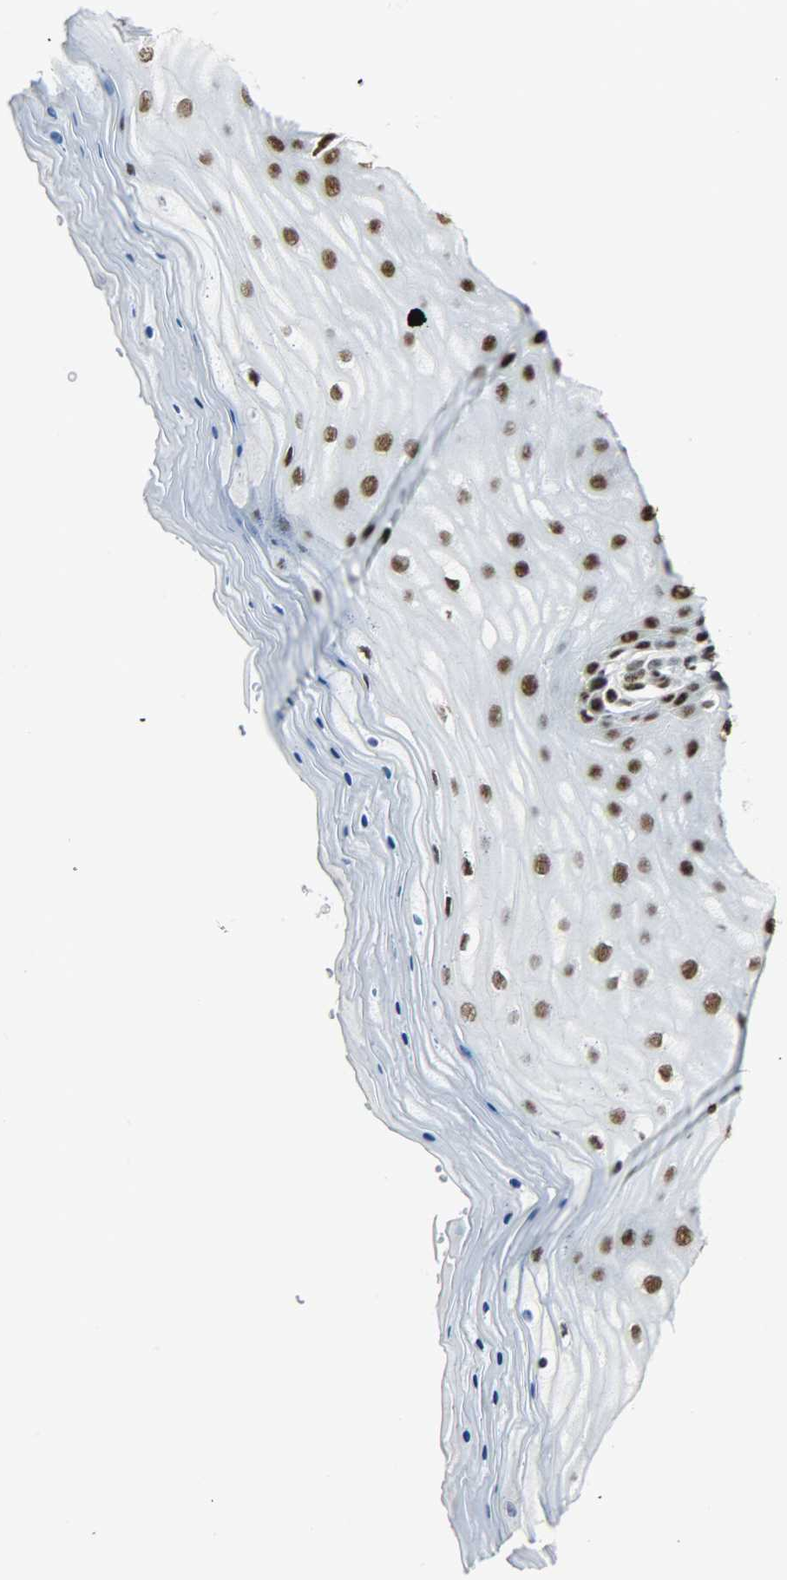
{"staining": {"intensity": "strong", "quantity": ">75%", "location": "nuclear"}, "tissue": "cervix", "cell_type": "Glandular cells", "image_type": "normal", "snomed": [{"axis": "morphology", "description": "Normal tissue, NOS"}, {"axis": "topography", "description": "Cervix"}], "caption": "Human cervix stained for a protein (brown) shows strong nuclear positive expression in approximately >75% of glandular cells.", "gene": "SNRPA", "patient": {"sex": "female", "age": 55}}